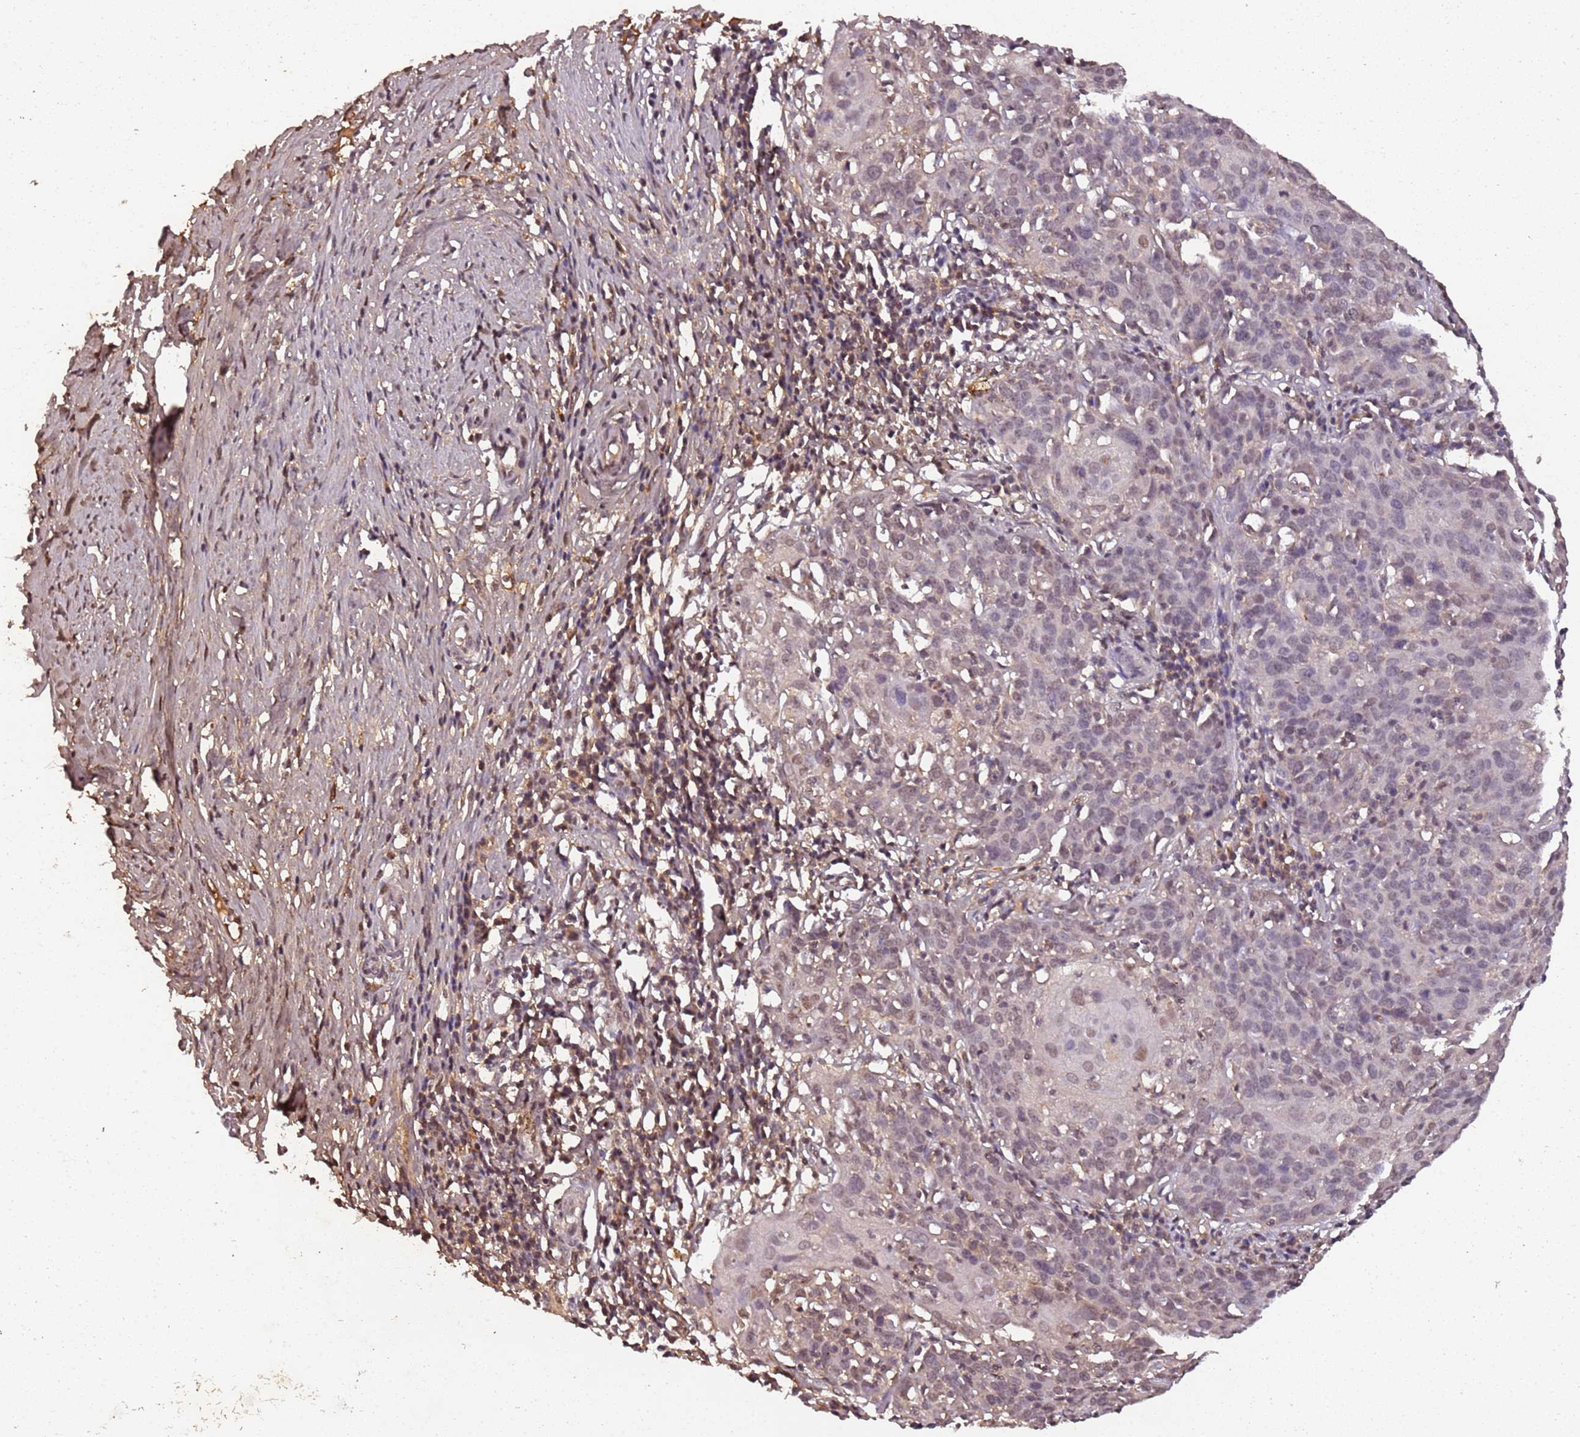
{"staining": {"intensity": "weak", "quantity": "<25%", "location": "nuclear"}, "tissue": "cervical cancer", "cell_type": "Tumor cells", "image_type": "cancer", "snomed": [{"axis": "morphology", "description": "Squamous cell carcinoma, NOS"}, {"axis": "topography", "description": "Cervix"}], "caption": "IHC micrograph of squamous cell carcinoma (cervical) stained for a protein (brown), which displays no expression in tumor cells.", "gene": "COL1A2", "patient": {"sex": "female", "age": 50}}